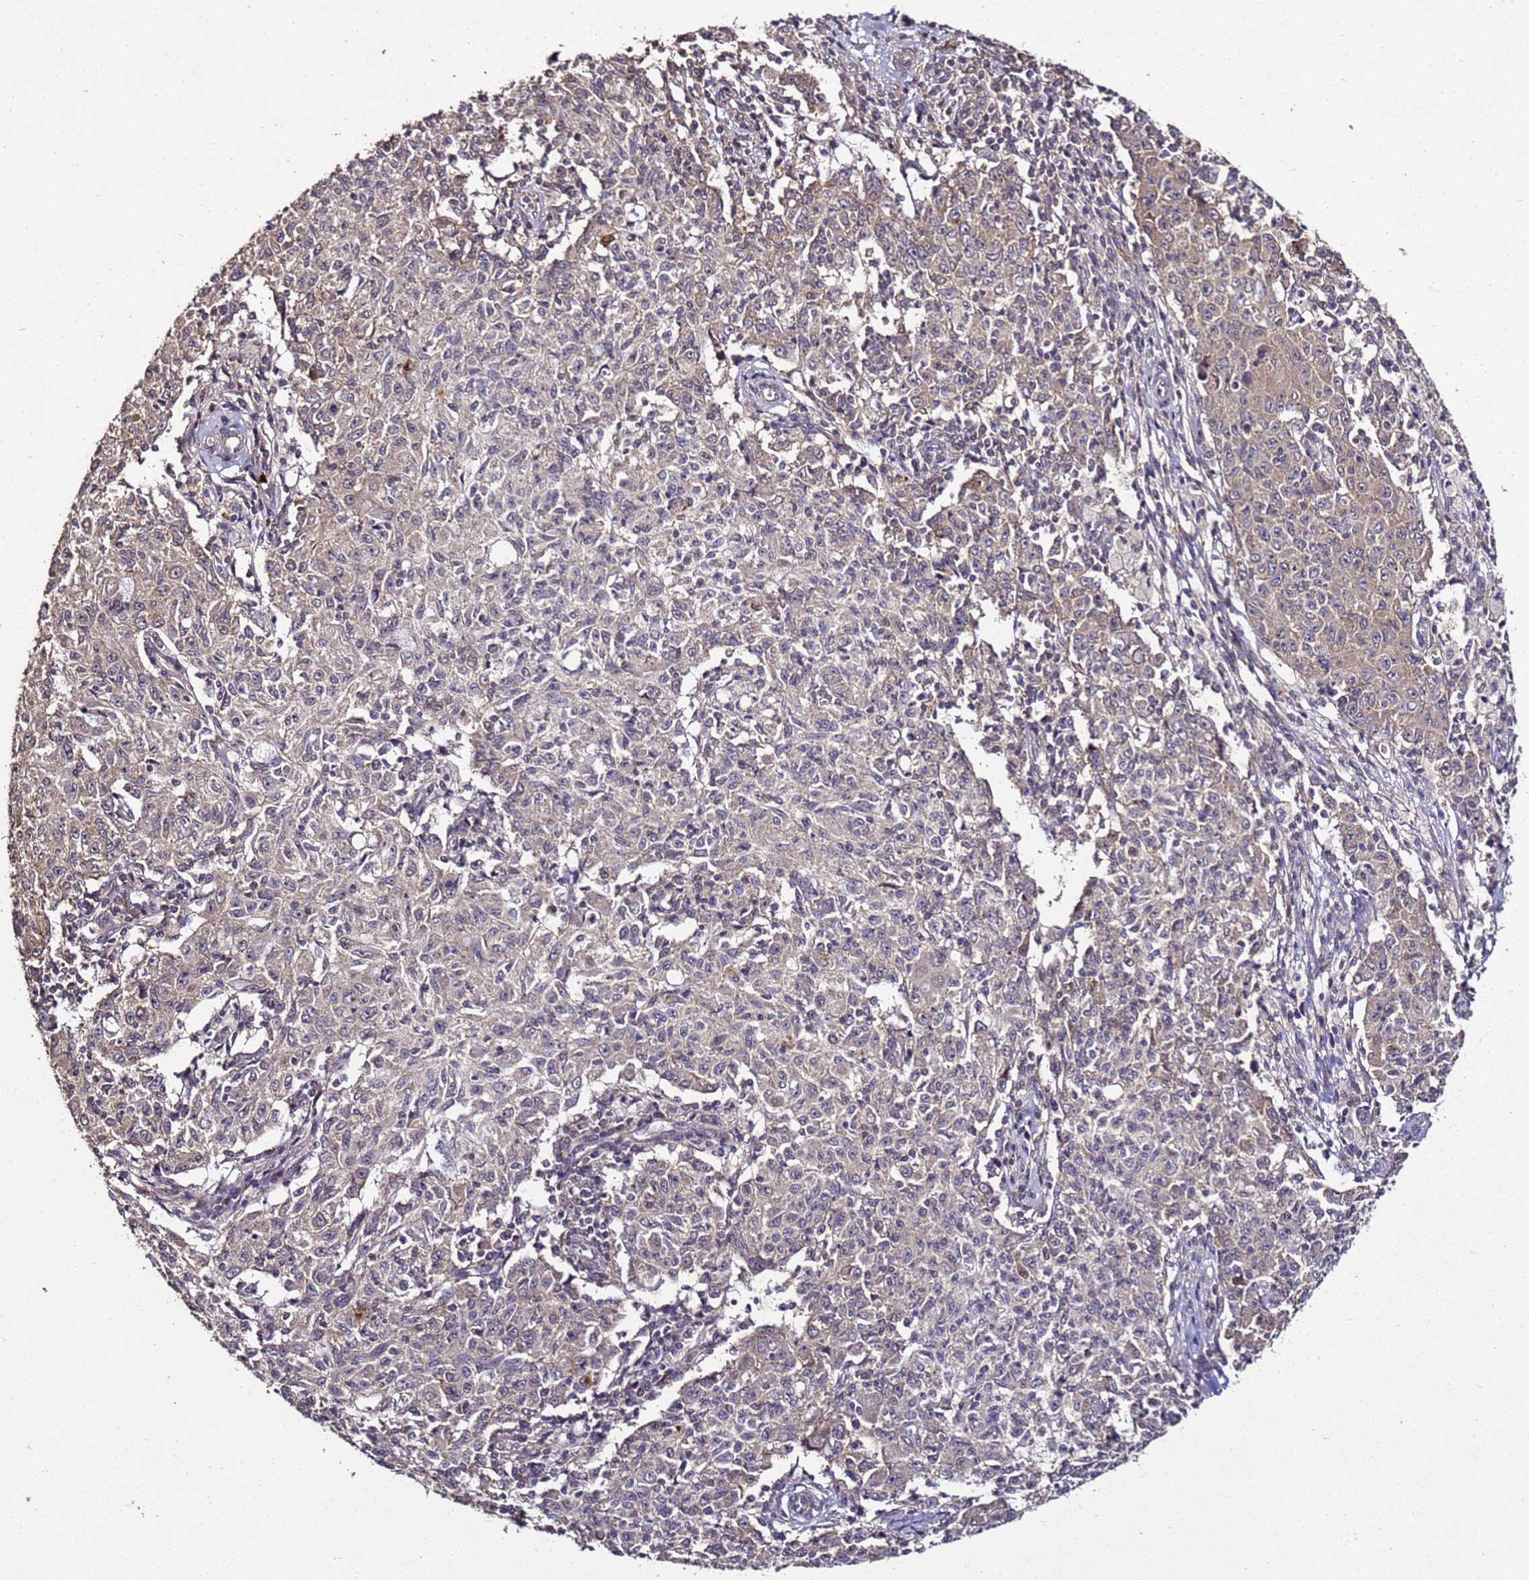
{"staining": {"intensity": "weak", "quantity": "25%-75%", "location": "cytoplasmic/membranous"}, "tissue": "ovarian cancer", "cell_type": "Tumor cells", "image_type": "cancer", "snomed": [{"axis": "morphology", "description": "Carcinoma, endometroid"}, {"axis": "topography", "description": "Ovary"}], "caption": "DAB immunohistochemical staining of human ovarian cancer reveals weak cytoplasmic/membranous protein expression in about 25%-75% of tumor cells.", "gene": "ANKRD17", "patient": {"sex": "female", "age": 42}}